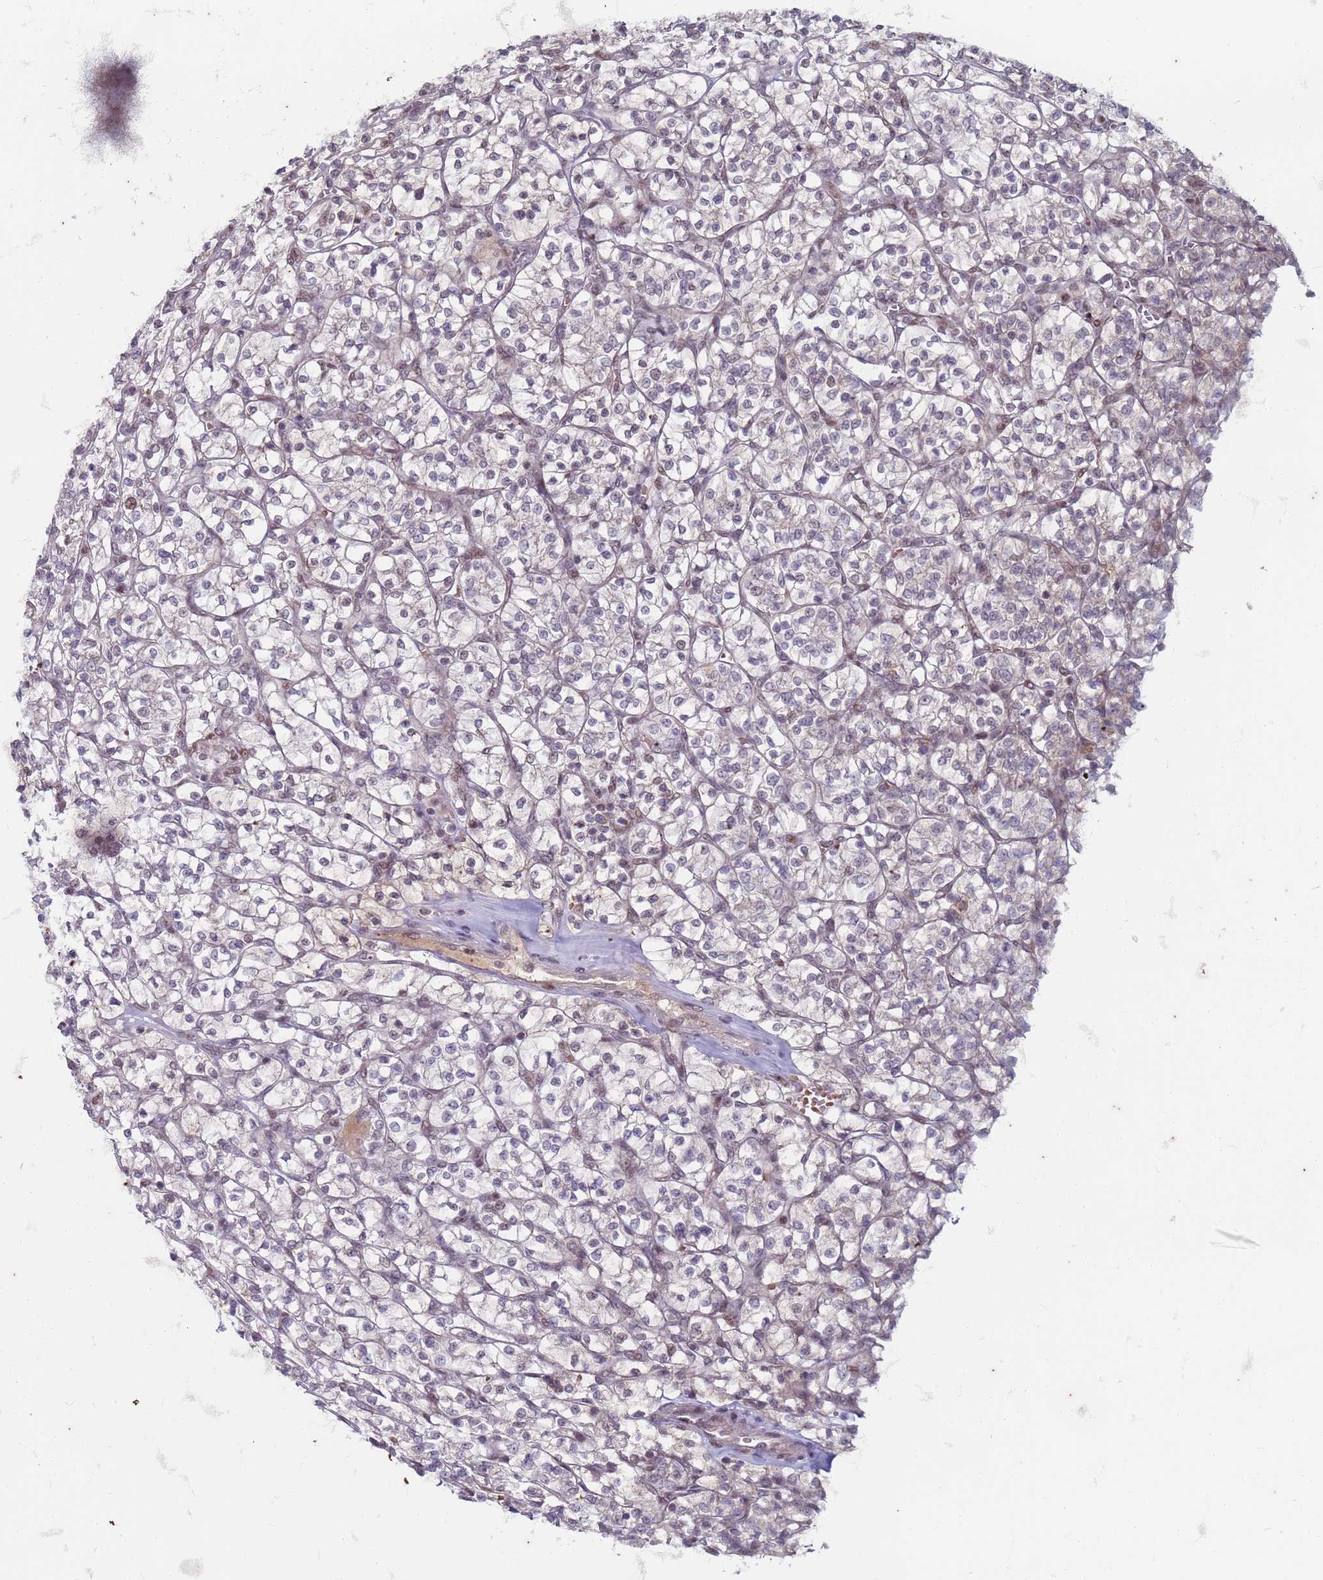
{"staining": {"intensity": "weak", "quantity": "<25%", "location": "nuclear"}, "tissue": "renal cancer", "cell_type": "Tumor cells", "image_type": "cancer", "snomed": [{"axis": "morphology", "description": "Adenocarcinoma, NOS"}, {"axis": "topography", "description": "Kidney"}], "caption": "Immunohistochemistry (IHC) image of human renal cancer stained for a protein (brown), which shows no expression in tumor cells. Brightfield microscopy of immunohistochemistry (IHC) stained with DAB (3,3'-diaminobenzidine) (brown) and hematoxylin (blue), captured at high magnification.", "gene": "TRMT6", "patient": {"sex": "female", "age": 64}}